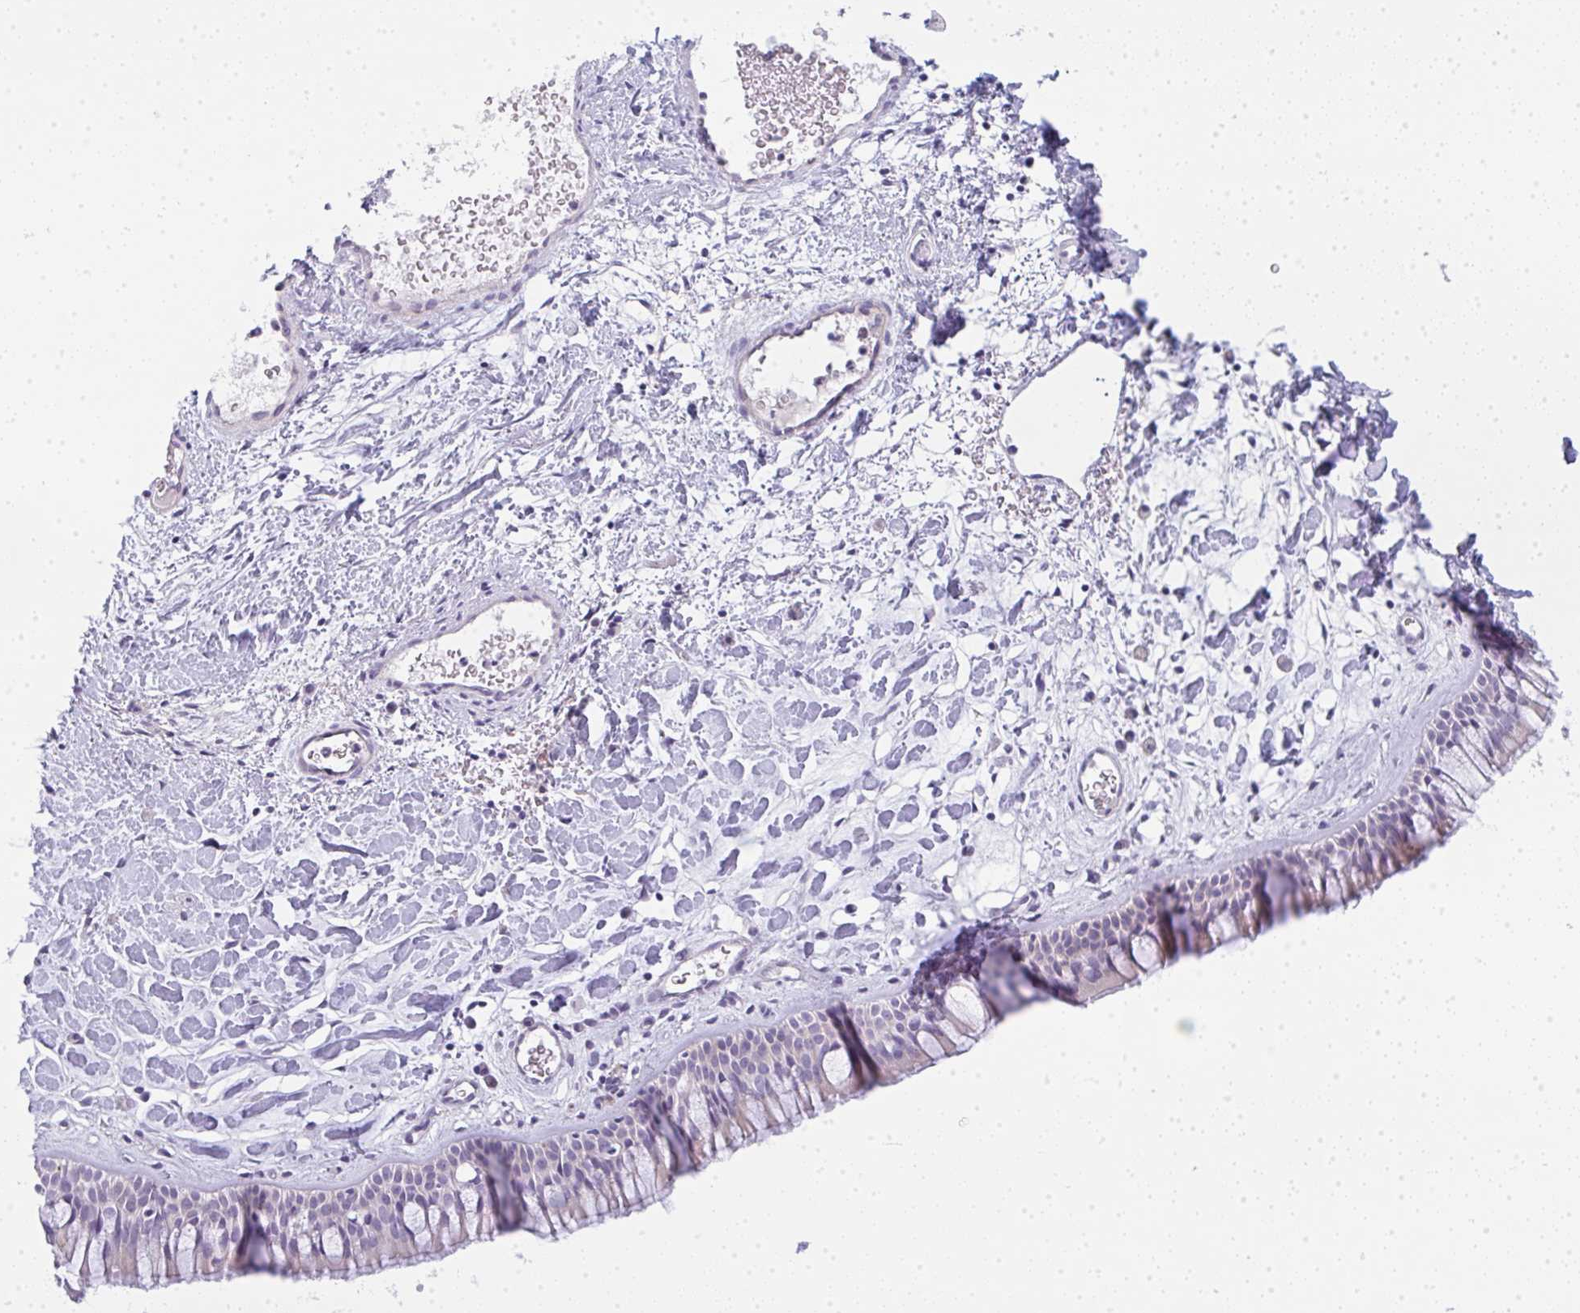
{"staining": {"intensity": "weak", "quantity": "<25%", "location": "cytoplasmic/membranous"}, "tissue": "nasopharynx", "cell_type": "Respiratory epithelial cells", "image_type": "normal", "snomed": [{"axis": "morphology", "description": "Normal tissue, NOS"}, {"axis": "topography", "description": "Nasopharynx"}], "caption": "Human nasopharynx stained for a protein using immunohistochemistry displays no positivity in respiratory epithelial cells.", "gene": "LPAR4", "patient": {"sex": "male", "age": 65}}